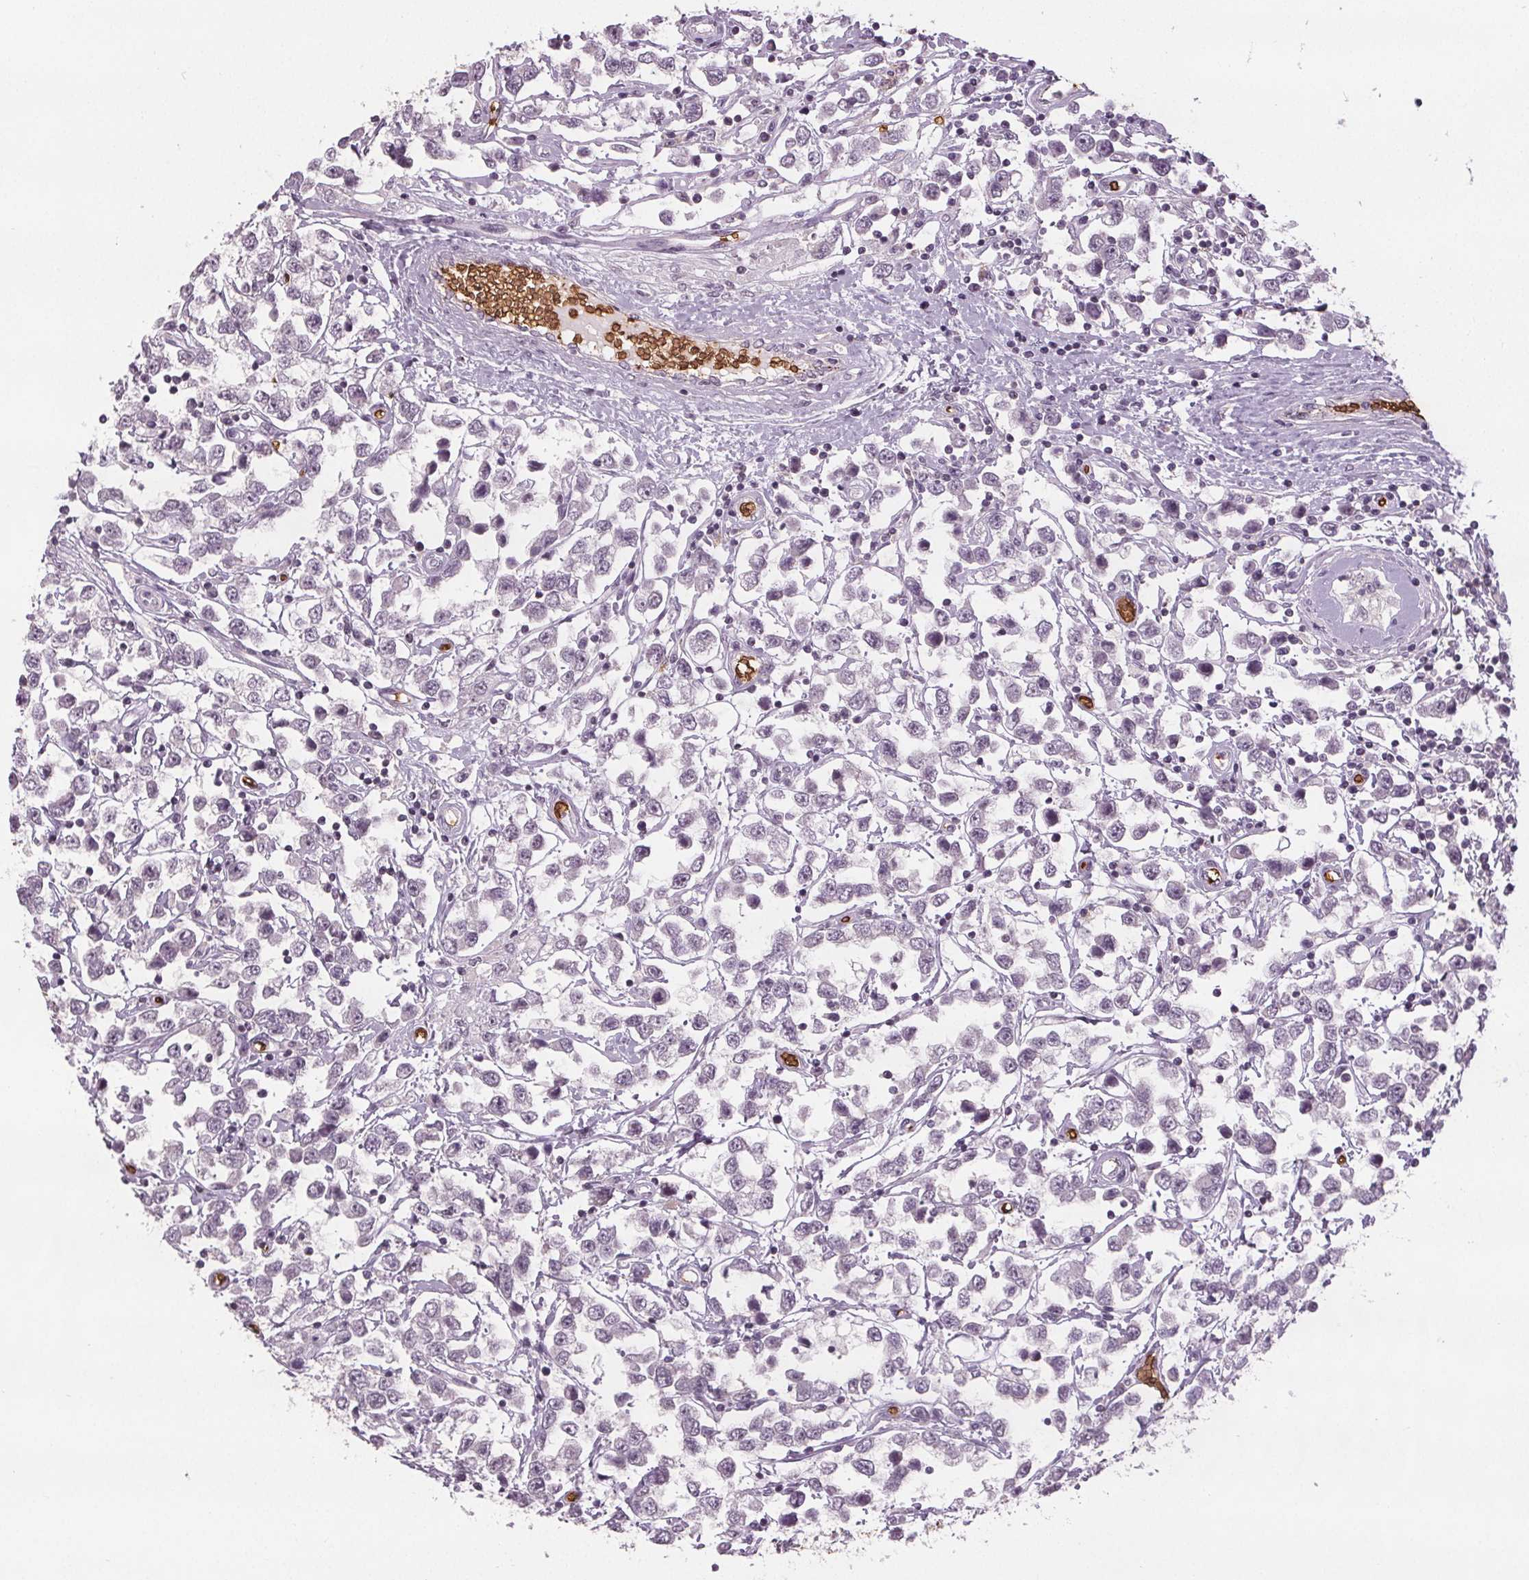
{"staining": {"intensity": "negative", "quantity": "none", "location": "none"}, "tissue": "testis cancer", "cell_type": "Tumor cells", "image_type": "cancer", "snomed": [{"axis": "morphology", "description": "Seminoma, NOS"}, {"axis": "topography", "description": "Testis"}], "caption": "This image is of testis cancer stained with immunohistochemistry (IHC) to label a protein in brown with the nuclei are counter-stained blue. There is no positivity in tumor cells. (DAB IHC, high magnification).", "gene": "SLC4A1", "patient": {"sex": "male", "age": 34}}